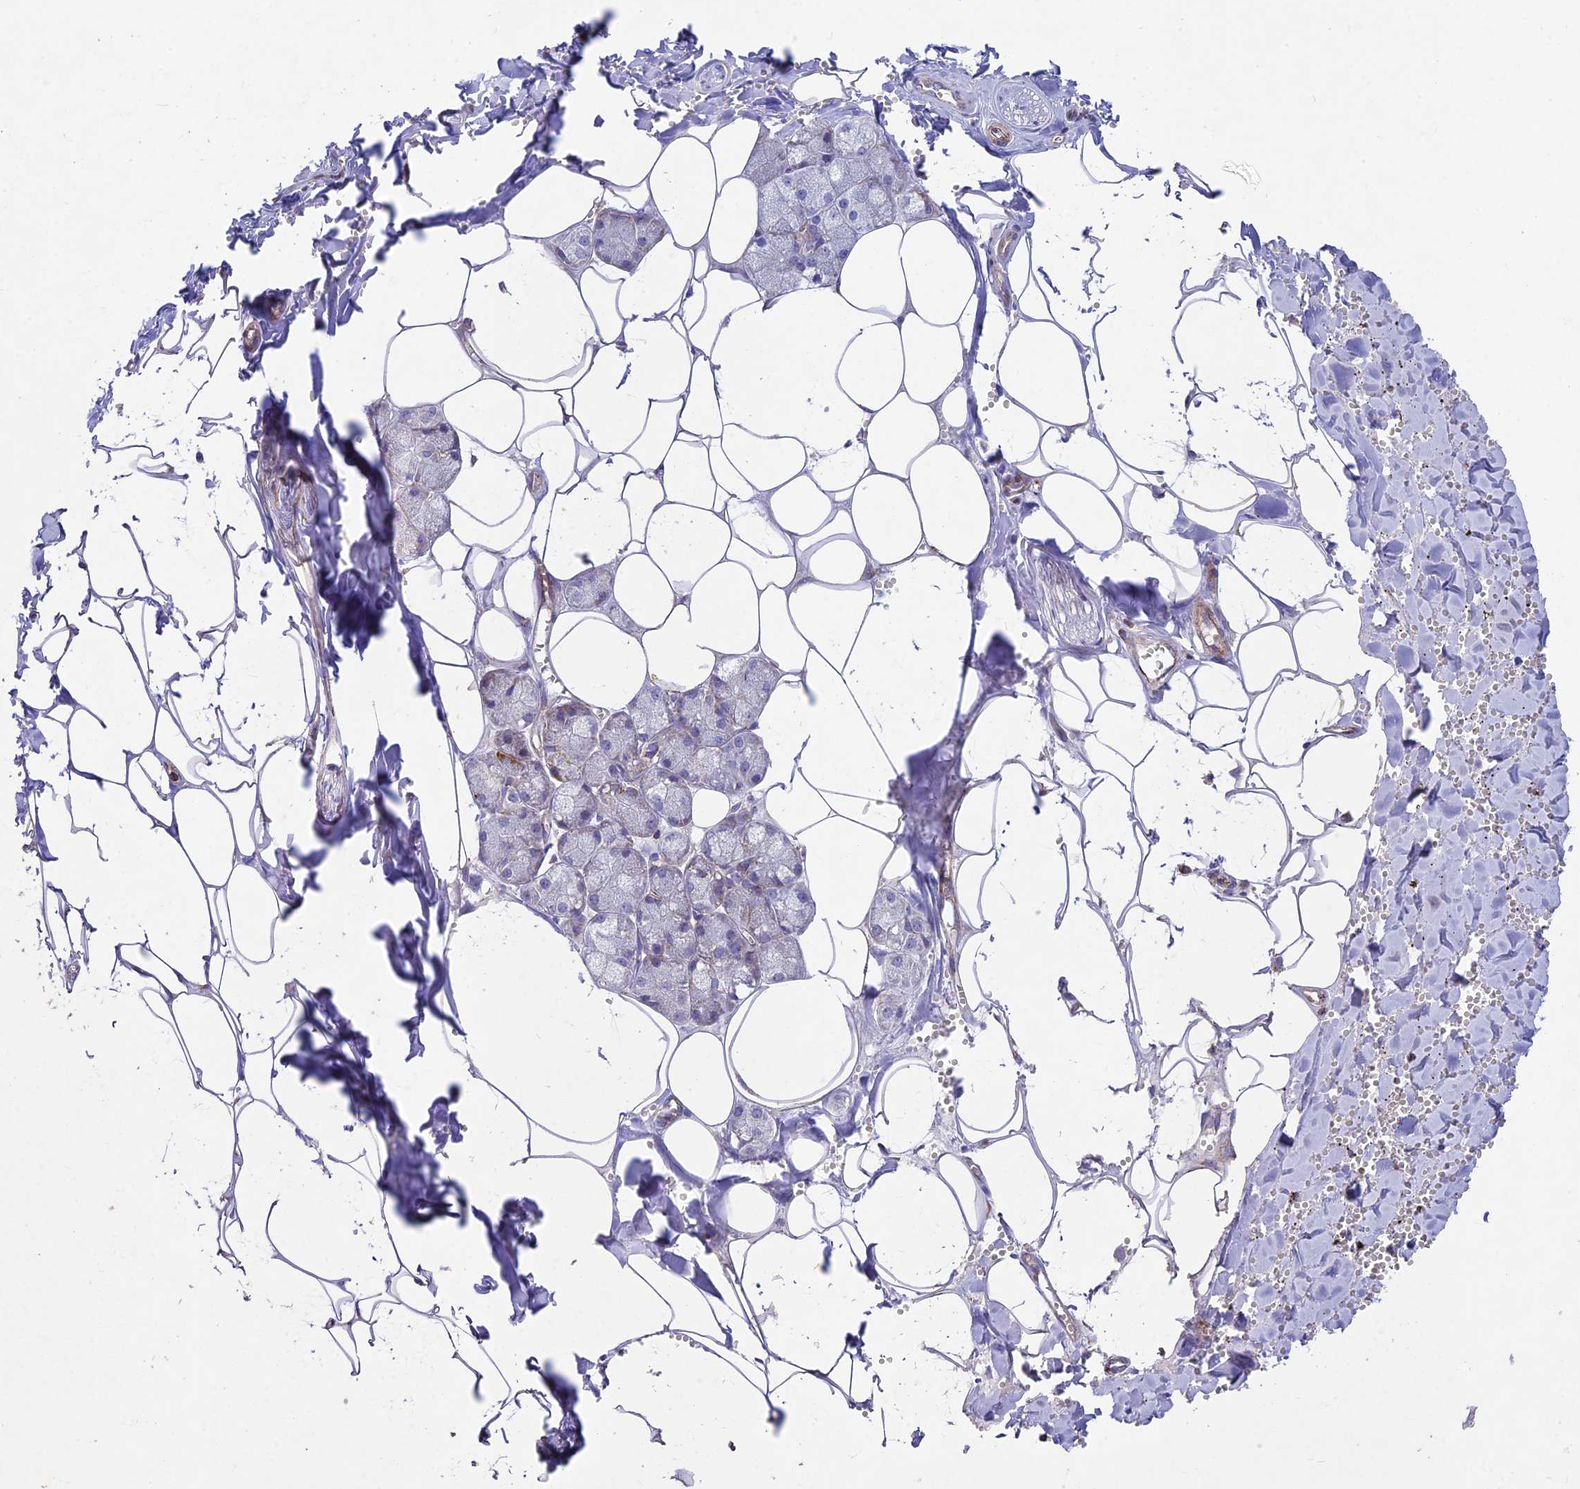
{"staining": {"intensity": "strong", "quantity": "<25%", "location": "cytoplasmic/membranous"}, "tissue": "salivary gland", "cell_type": "Glandular cells", "image_type": "normal", "snomed": [{"axis": "morphology", "description": "Normal tissue, NOS"}, {"axis": "topography", "description": "Salivary gland"}], "caption": "Immunohistochemistry (IHC) (DAB (3,3'-diaminobenzidine)) staining of normal salivary gland demonstrates strong cytoplasmic/membranous protein expression in about <25% of glandular cells.", "gene": "KHDC3L", "patient": {"sex": "male", "age": 62}}